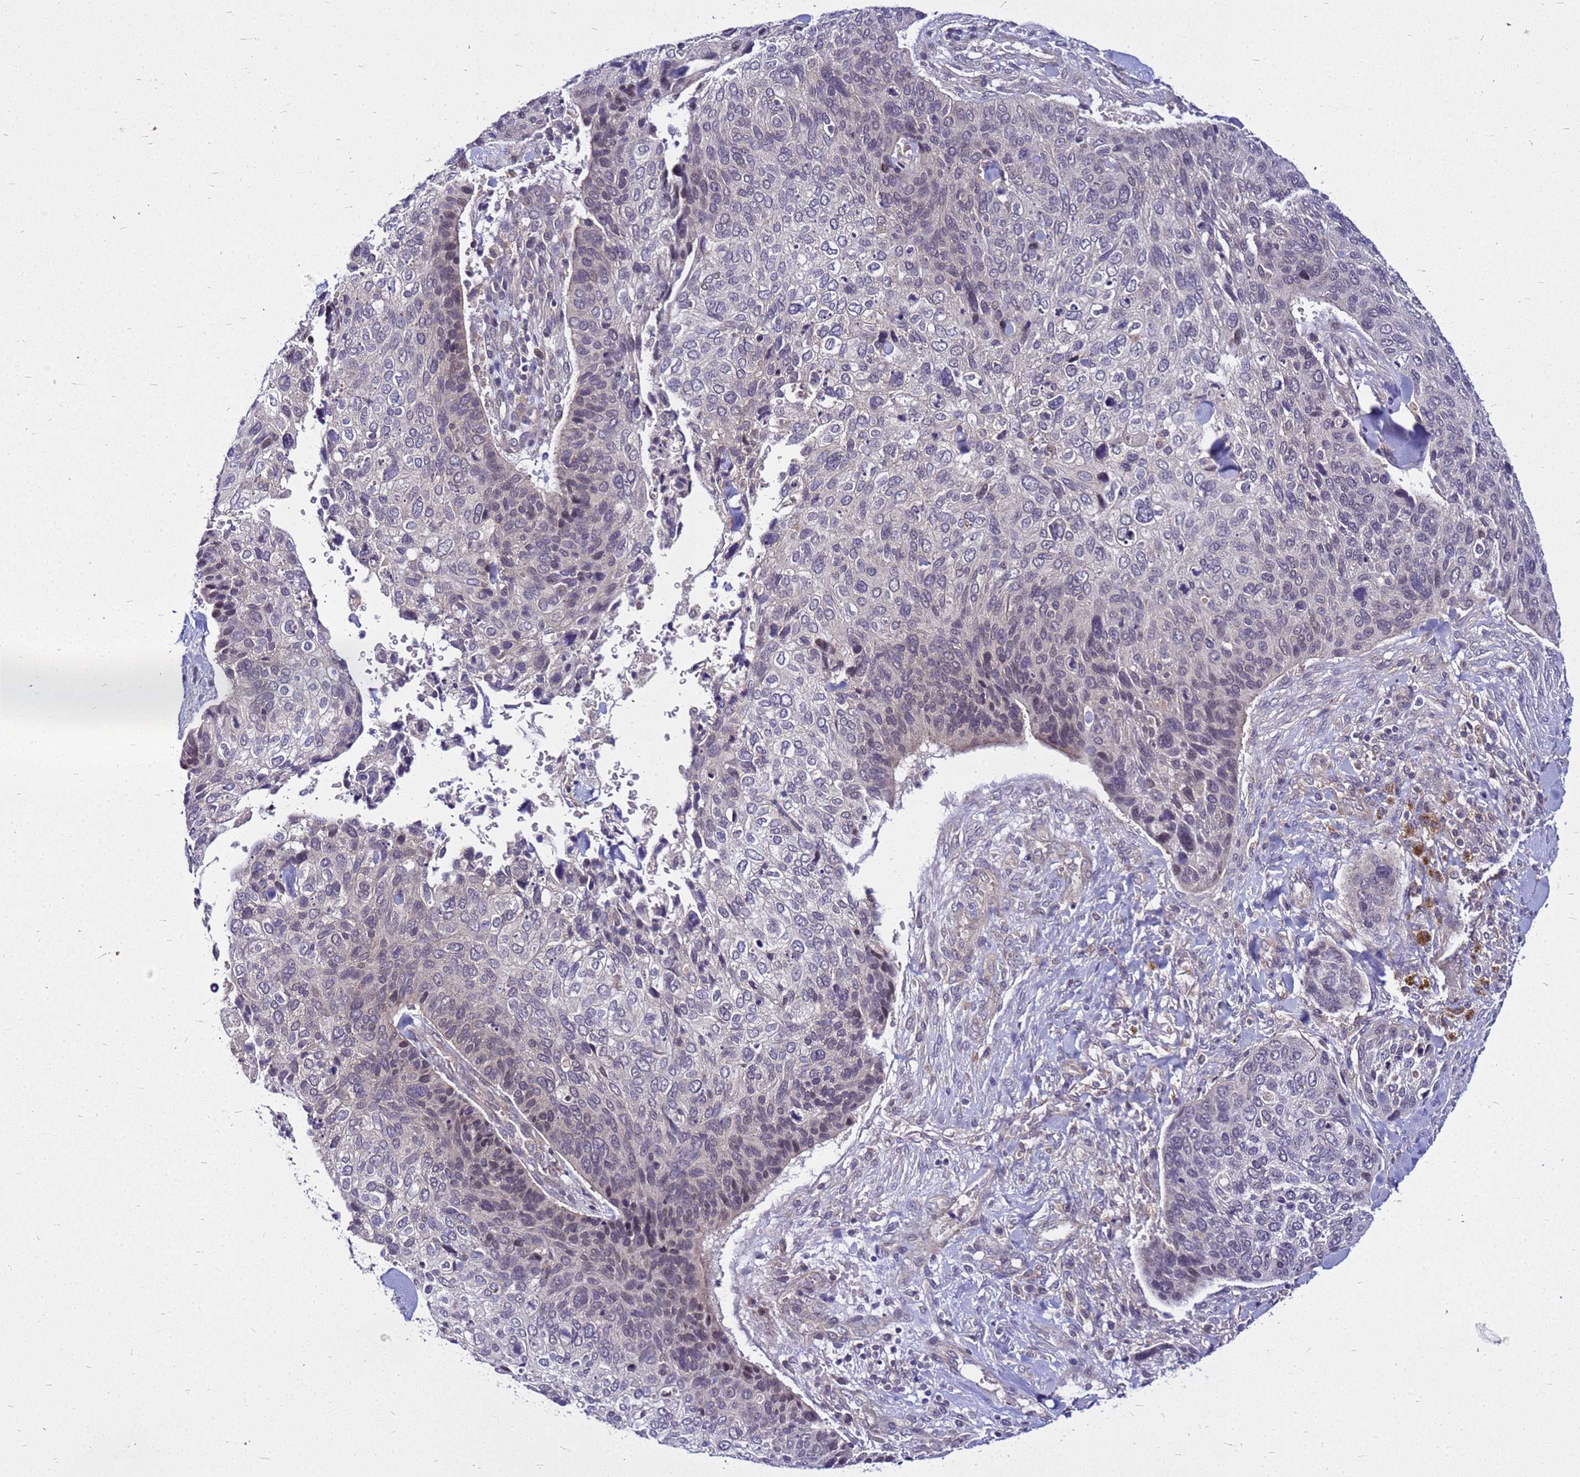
{"staining": {"intensity": "negative", "quantity": "none", "location": "none"}, "tissue": "skin cancer", "cell_type": "Tumor cells", "image_type": "cancer", "snomed": [{"axis": "morphology", "description": "Basal cell carcinoma"}, {"axis": "topography", "description": "Skin"}], "caption": "High power microscopy histopathology image of an immunohistochemistry photomicrograph of skin cancer (basal cell carcinoma), revealing no significant expression in tumor cells. (DAB (3,3'-diaminobenzidine) immunohistochemistry visualized using brightfield microscopy, high magnification).", "gene": "SAT1", "patient": {"sex": "female", "age": 74}}